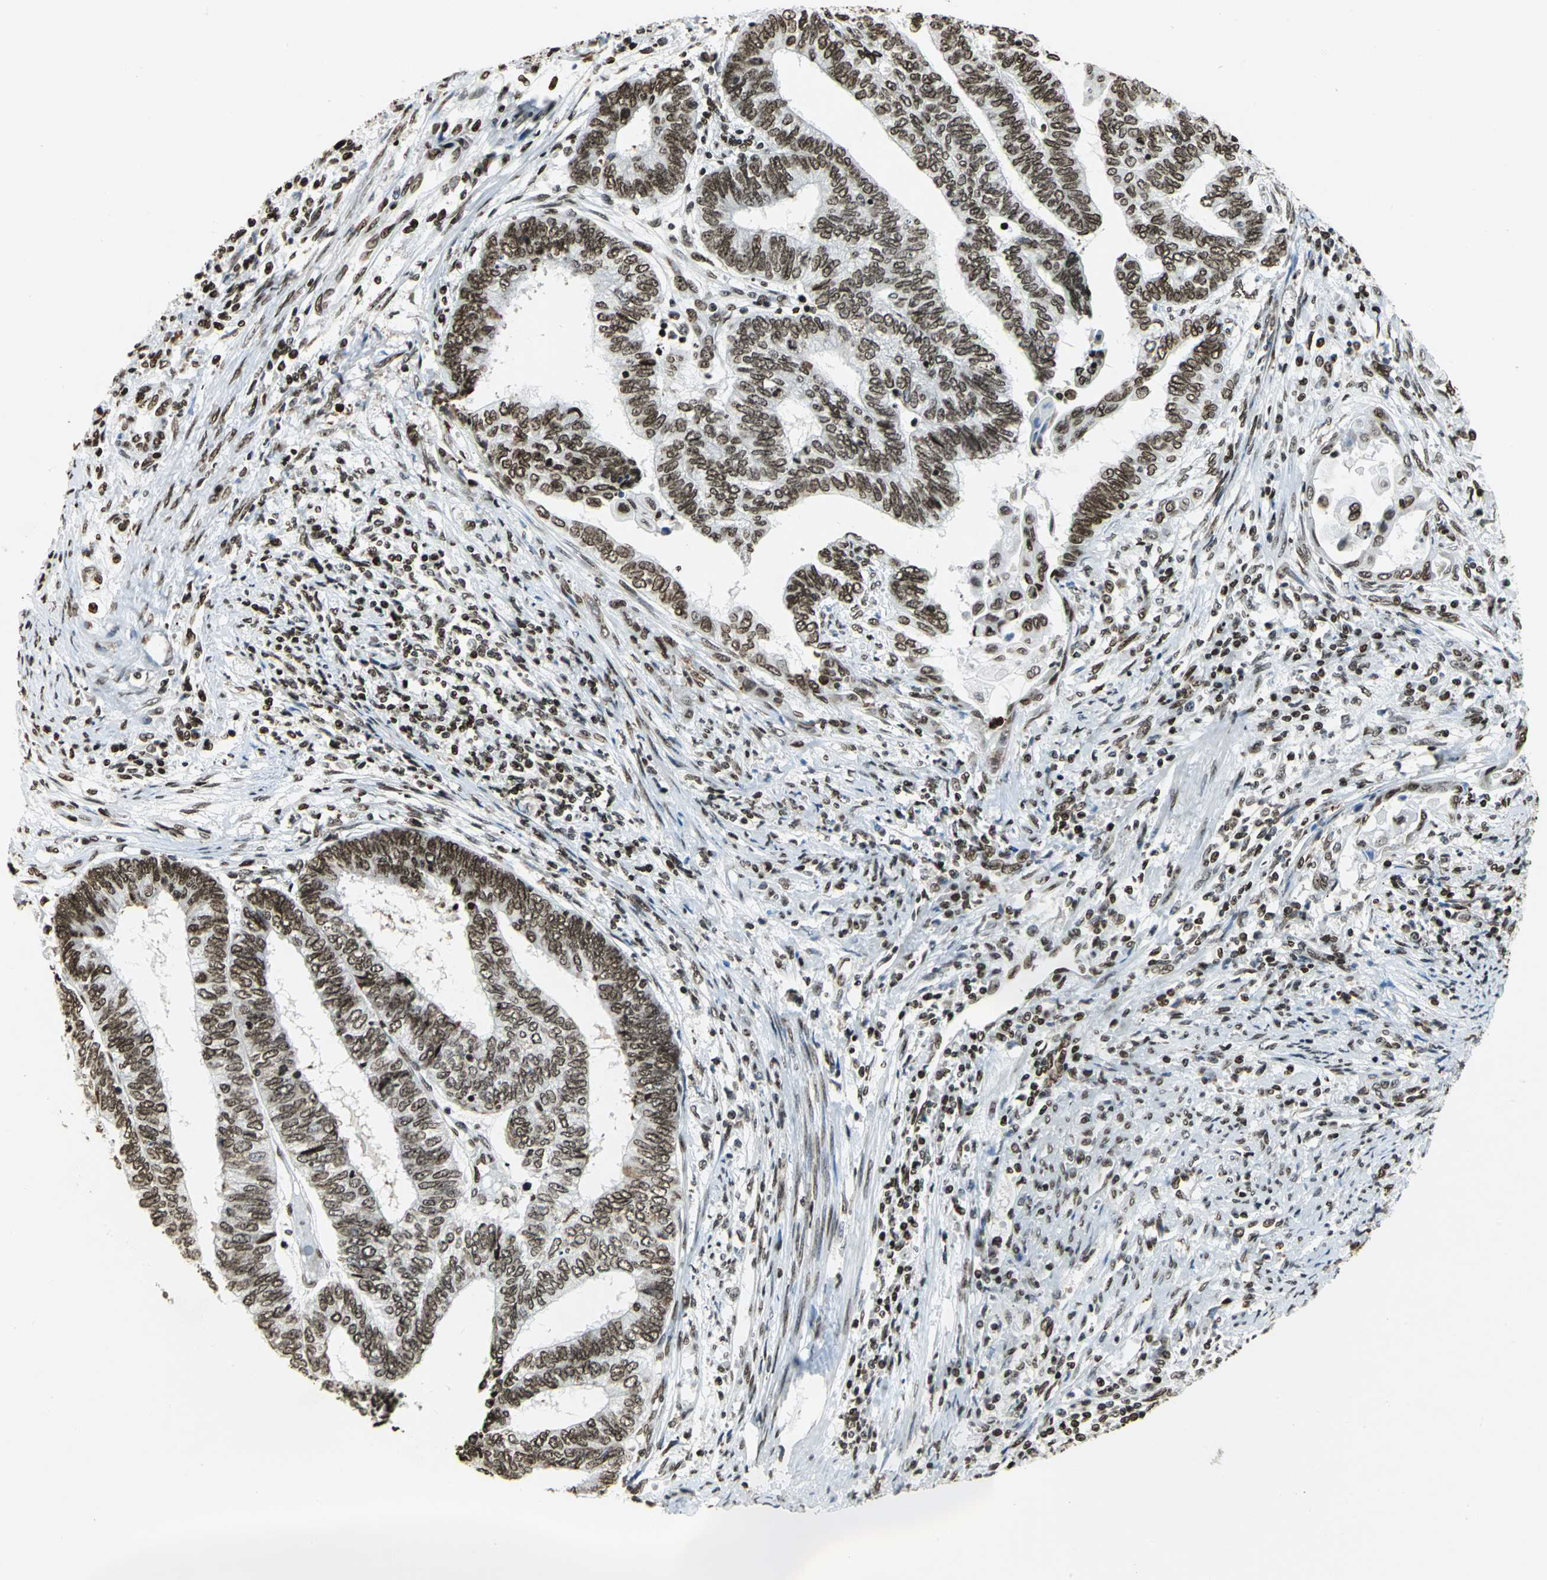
{"staining": {"intensity": "strong", "quantity": ">75%", "location": "nuclear"}, "tissue": "endometrial cancer", "cell_type": "Tumor cells", "image_type": "cancer", "snomed": [{"axis": "morphology", "description": "Adenocarcinoma, NOS"}, {"axis": "topography", "description": "Uterus"}, {"axis": "topography", "description": "Endometrium"}], "caption": "The histopathology image demonstrates immunohistochemical staining of endometrial cancer (adenocarcinoma). There is strong nuclear positivity is seen in about >75% of tumor cells.", "gene": "HMGB1", "patient": {"sex": "female", "age": 70}}